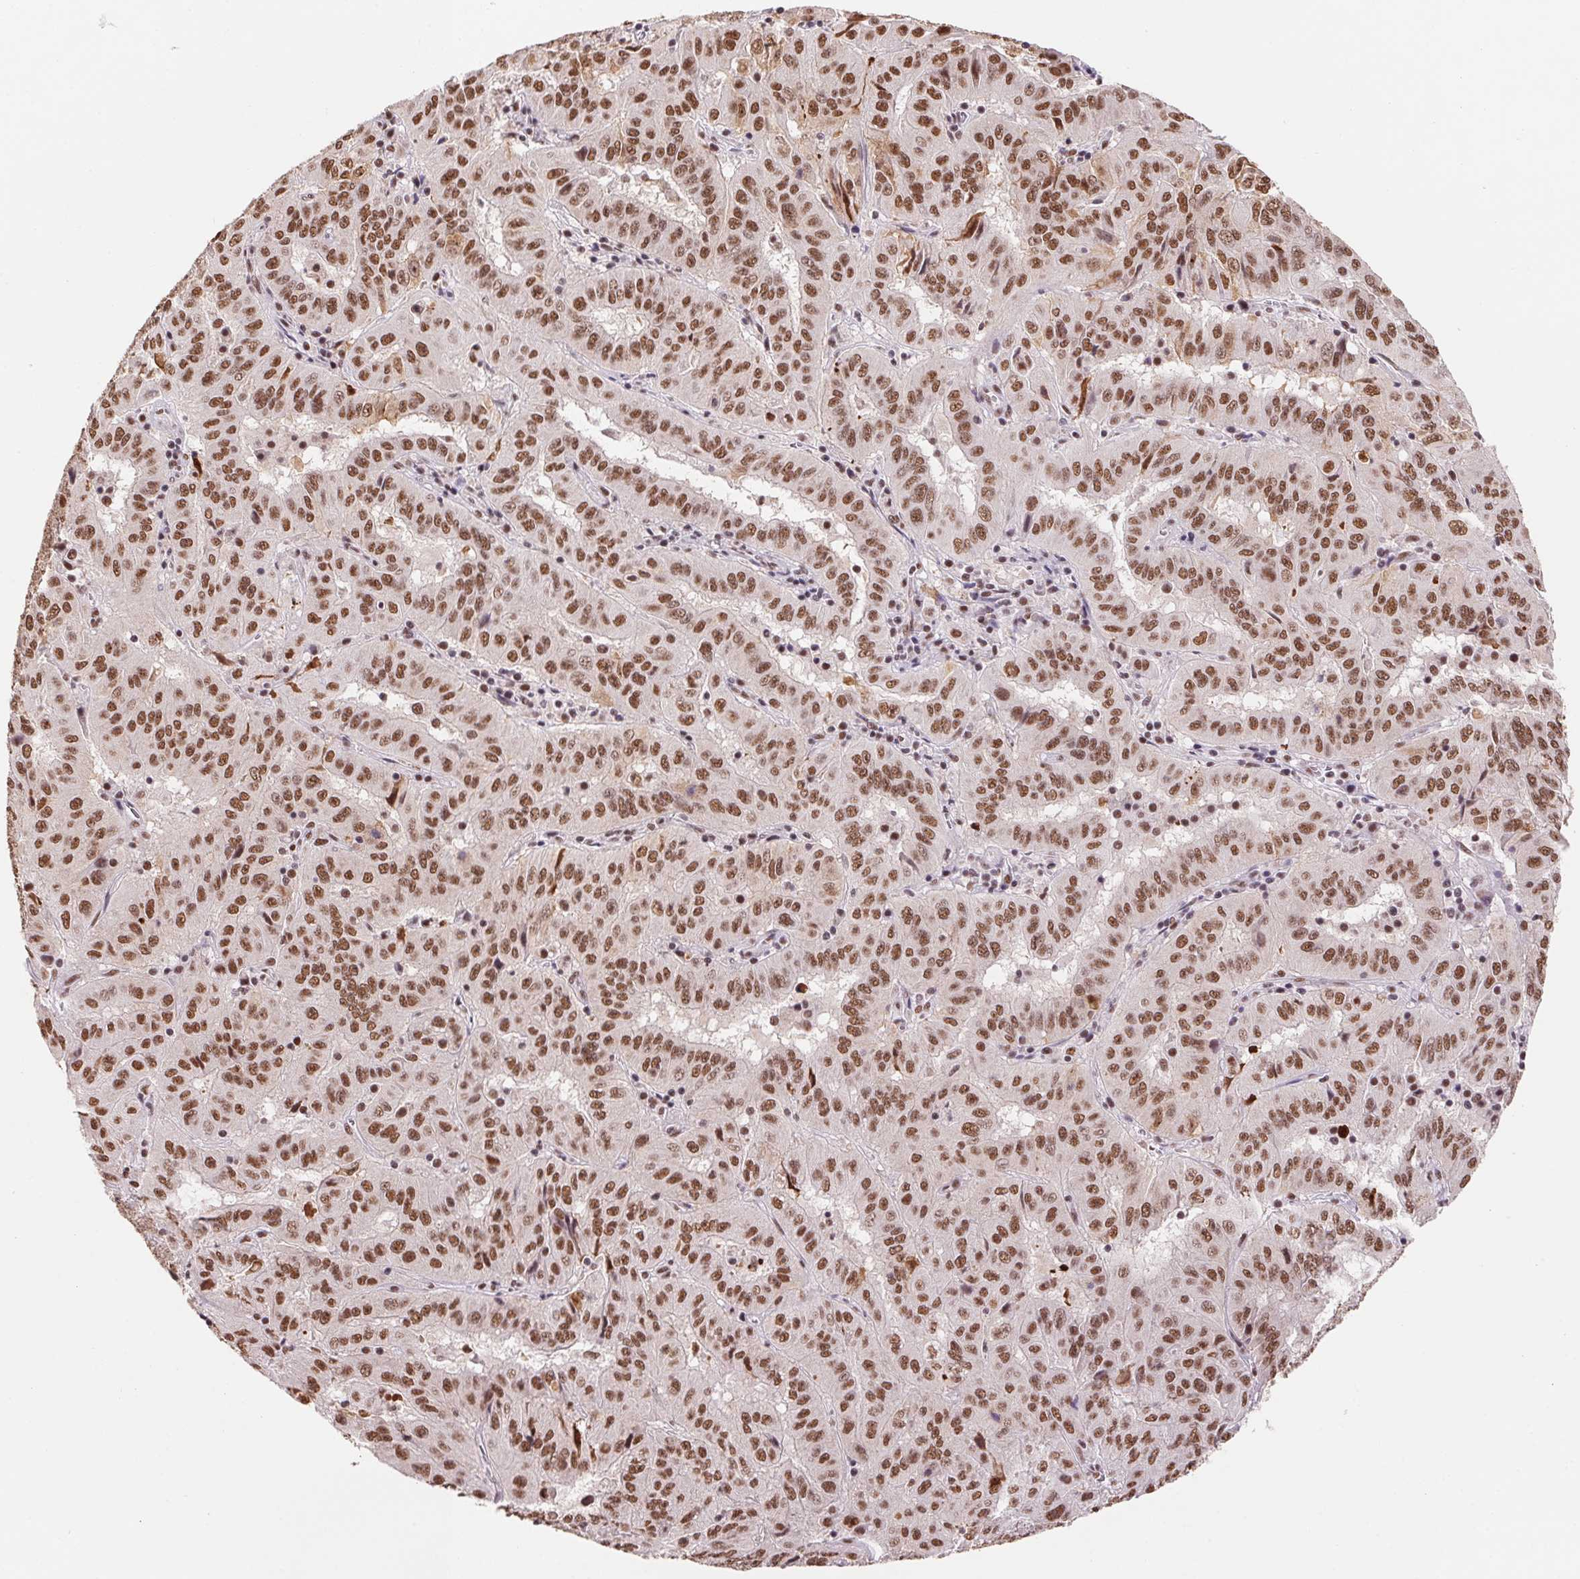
{"staining": {"intensity": "moderate", "quantity": ">75%", "location": "nuclear"}, "tissue": "pancreatic cancer", "cell_type": "Tumor cells", "image_type": "cancer", "snomed": [{"axis": "morphology", "description": "Adenocarcinoma, NOS"}, {"axis": "topography", "description": "Pancreas"}], "caption": "Protein analysis of pancreatic adenocarcinoma tissue displays moderate nuclear positivity in about >75% of tumor cells.", "gene": "SNRPG", "patient": {"sex": "male", "age": 63}}